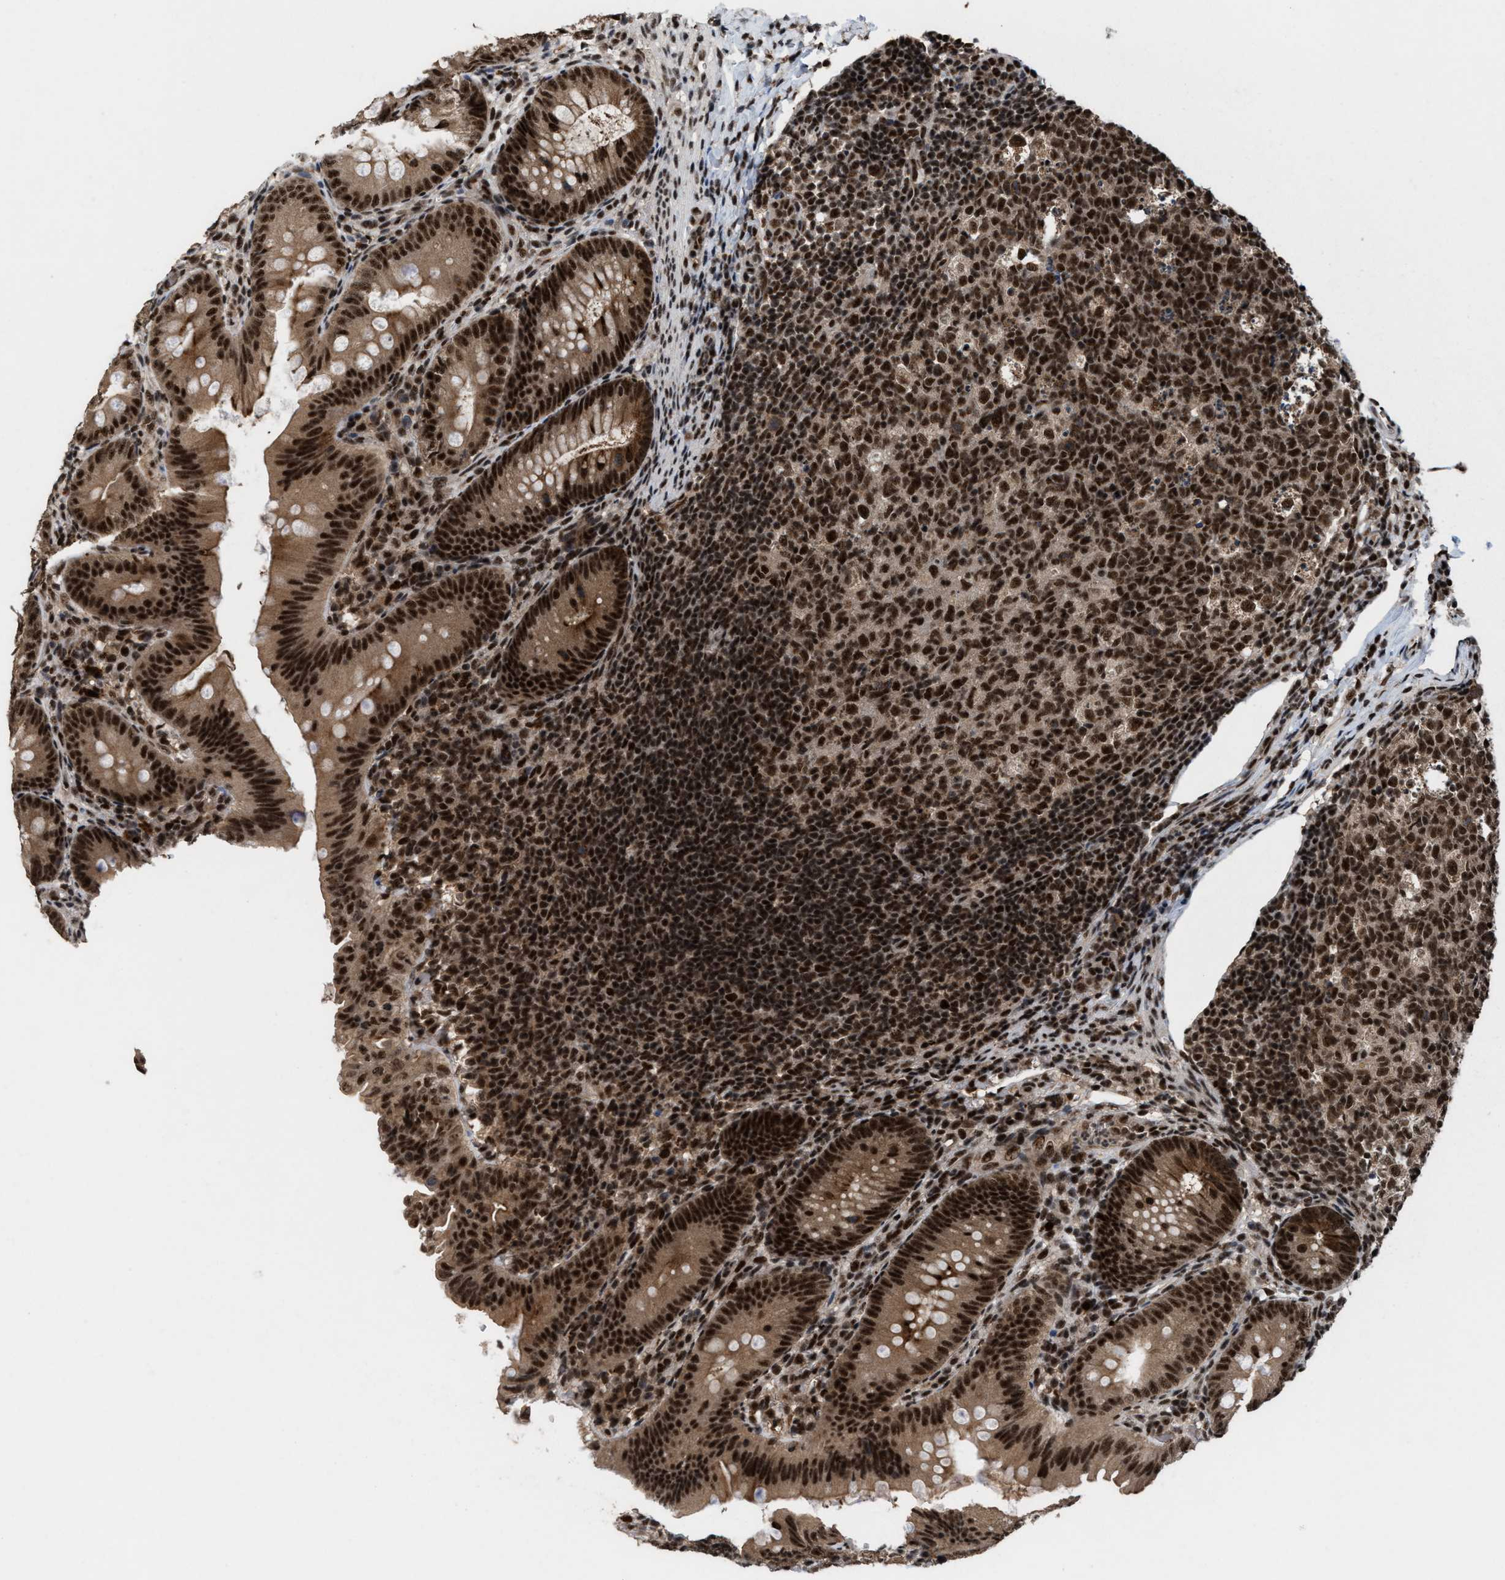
{"staining": {"intensity": "strong", "quantity": ">75%", "location": "cytoplasmic/membranous,nuclear"}, "tissue": "appendix", "cell_type": "Glandular cells", "image_type": "normal", "snomed": [{"axis": "morphology", "description": "Normal tissue, NOS"}, {"axis": "topography", "description": "Appendix"}], "caption": "IHC histopathology image of unremarkable human appendix stained for a protein (brown), which shows high levels of strong cytoplasmic/membranous,nuclear staining in about >75% of glandular cells.", "gene": "PRPF4", "patient": {"sex": "male", "age": 1}}